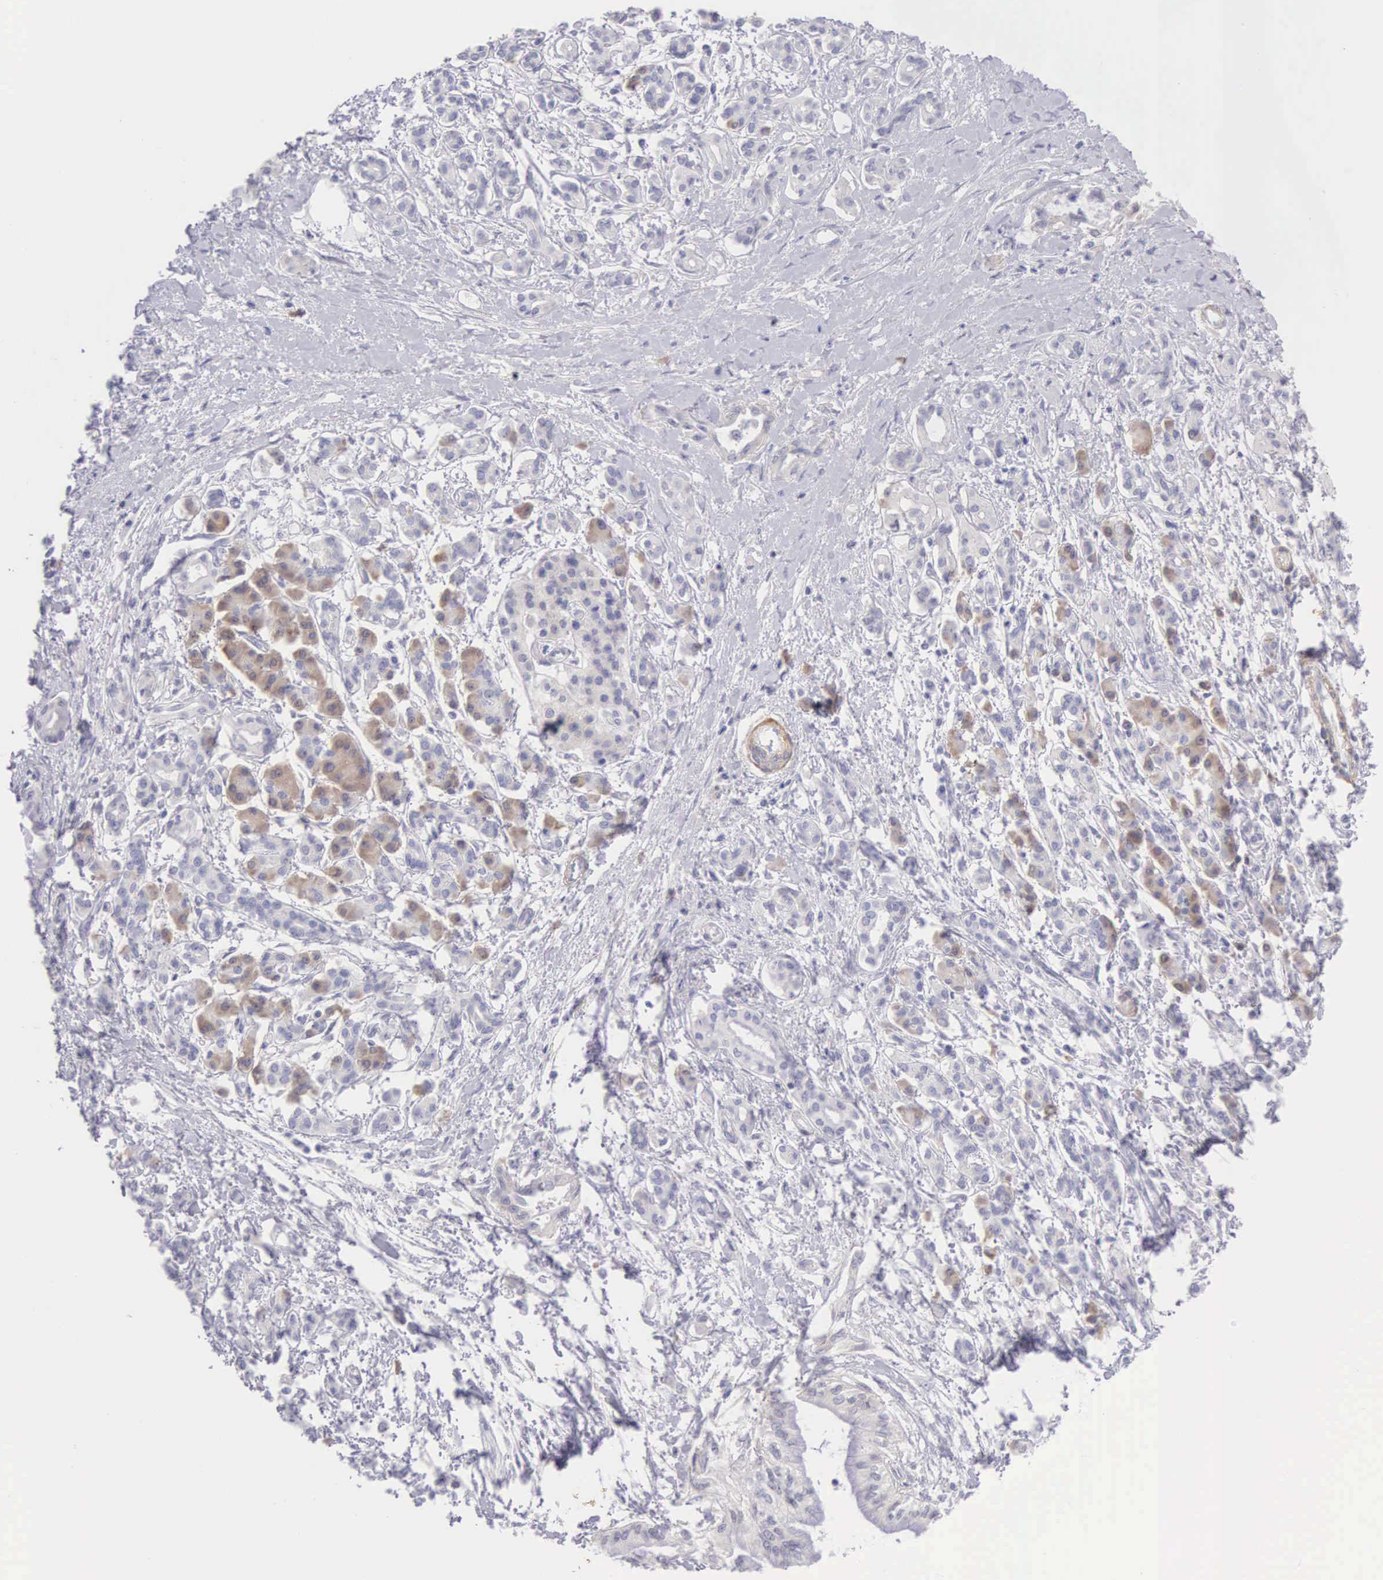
{"staining": {"intensity": "weak", "quantity": "25%-75%", "location": "cytoplasmic/membranous"}, "tissue": "pancreatic cancer", "cell_type": "Tumor cells", "image_type": "cancer", "snomed": [{"axis": "morphology", "description": "Adenocarcinoma, NOS"}, {"axis": "topography", "description": "Pancreas"}], "caption": "Immunohistochemistry (IHC) of pancreatic adenocarcinoma exhibits low levels of weak cytoplasmic/membranous expression in about 25%-75% of tumor cells.", "gene": "ARFGAP3", "patient": {"sex": "female", "age": 64}}